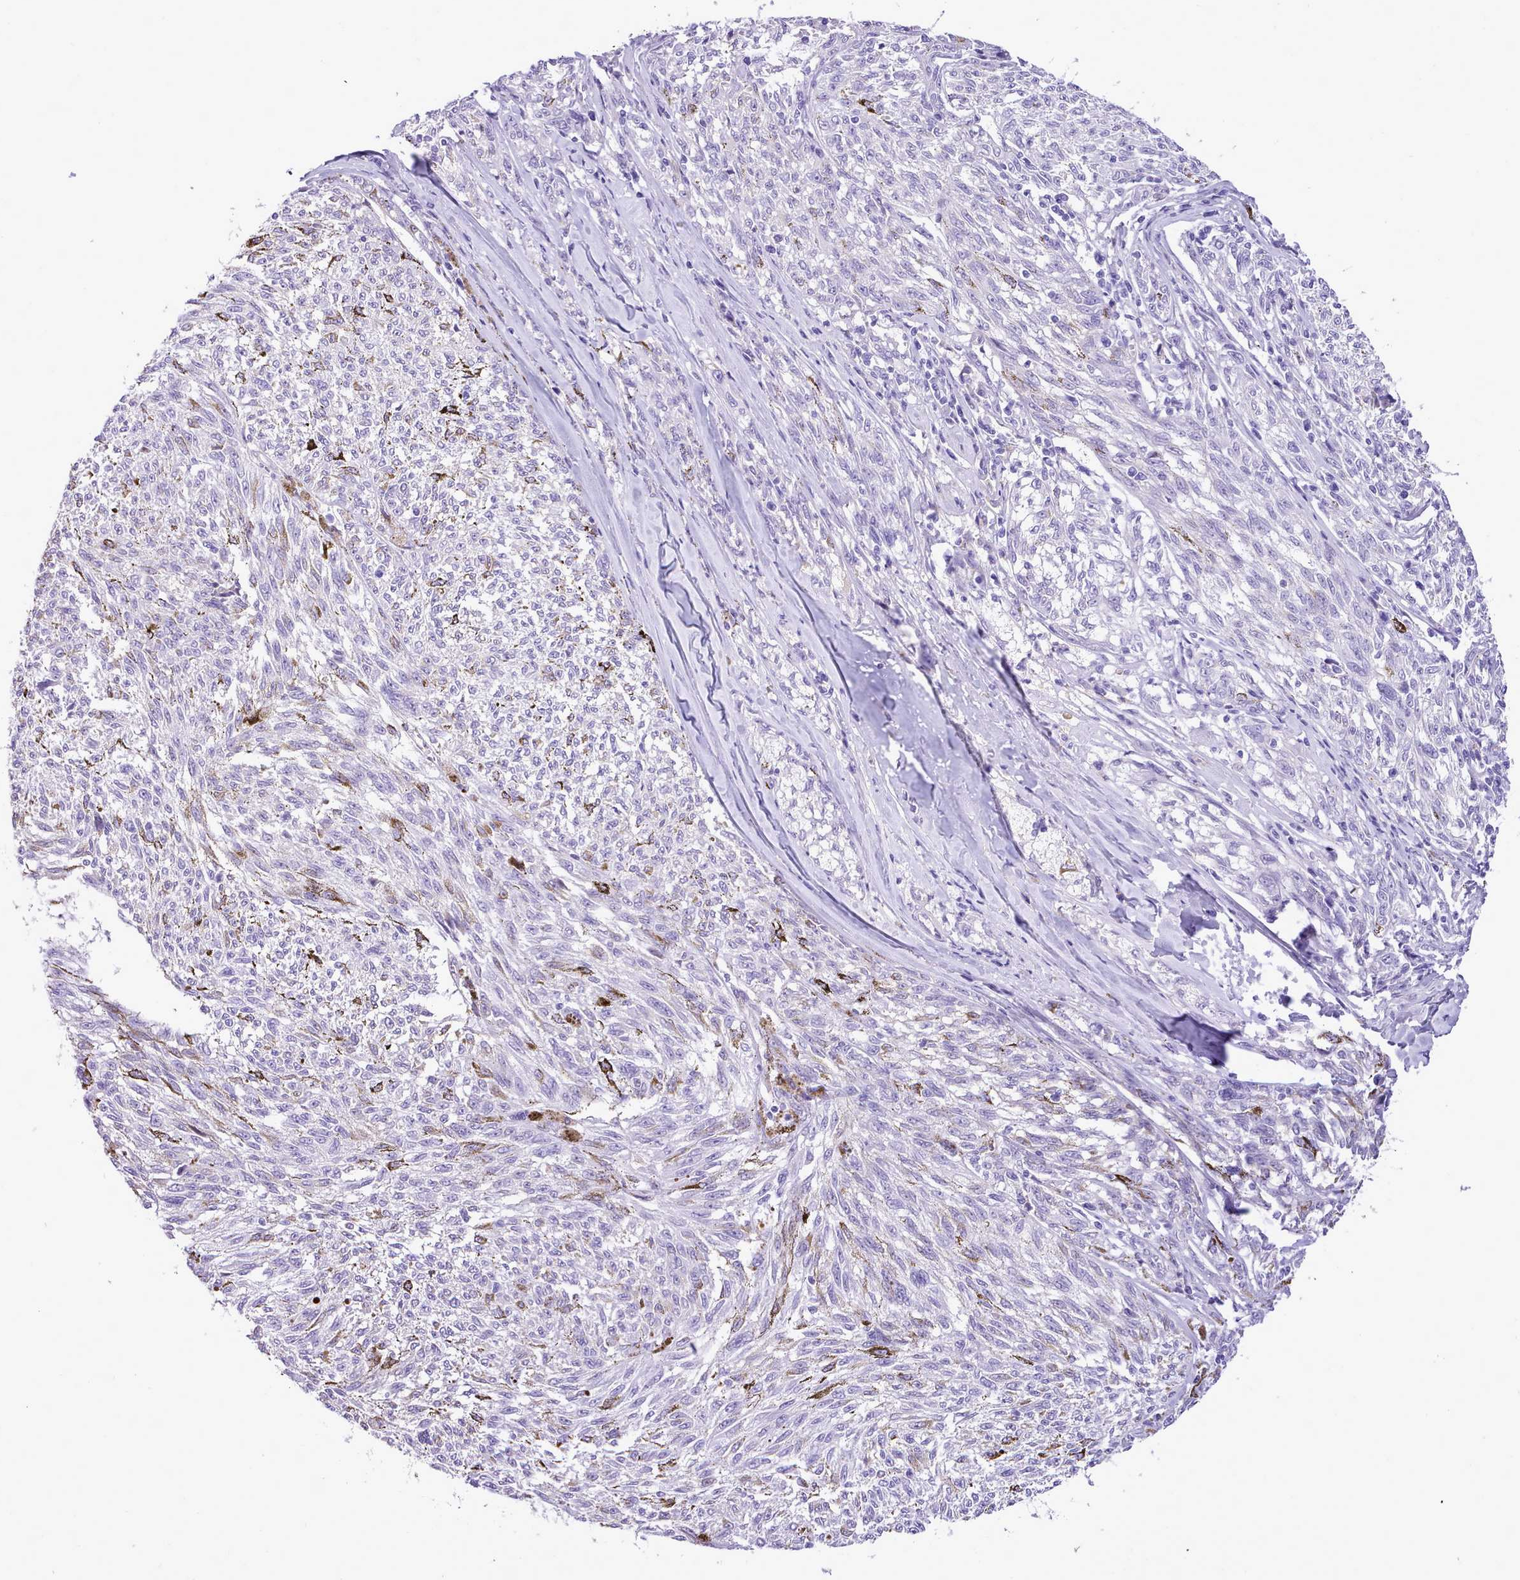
{"staining": {"intensity": "negative", "quantity": "none", "location": "none"}, "tissue": "melanoma", "cell_type": "Tumor cells", "image_type": "cancer", "snomed": [{"axis": "morphology", "description": "Malignant melanoma, NOS"}, {"axis": "topography", "description": "Skin"}], "caption": "Tumor cells show no significant protein expression in melanoma.", "gene": "LRRC37A", "patient": {"sex": "female", "age": 72}}